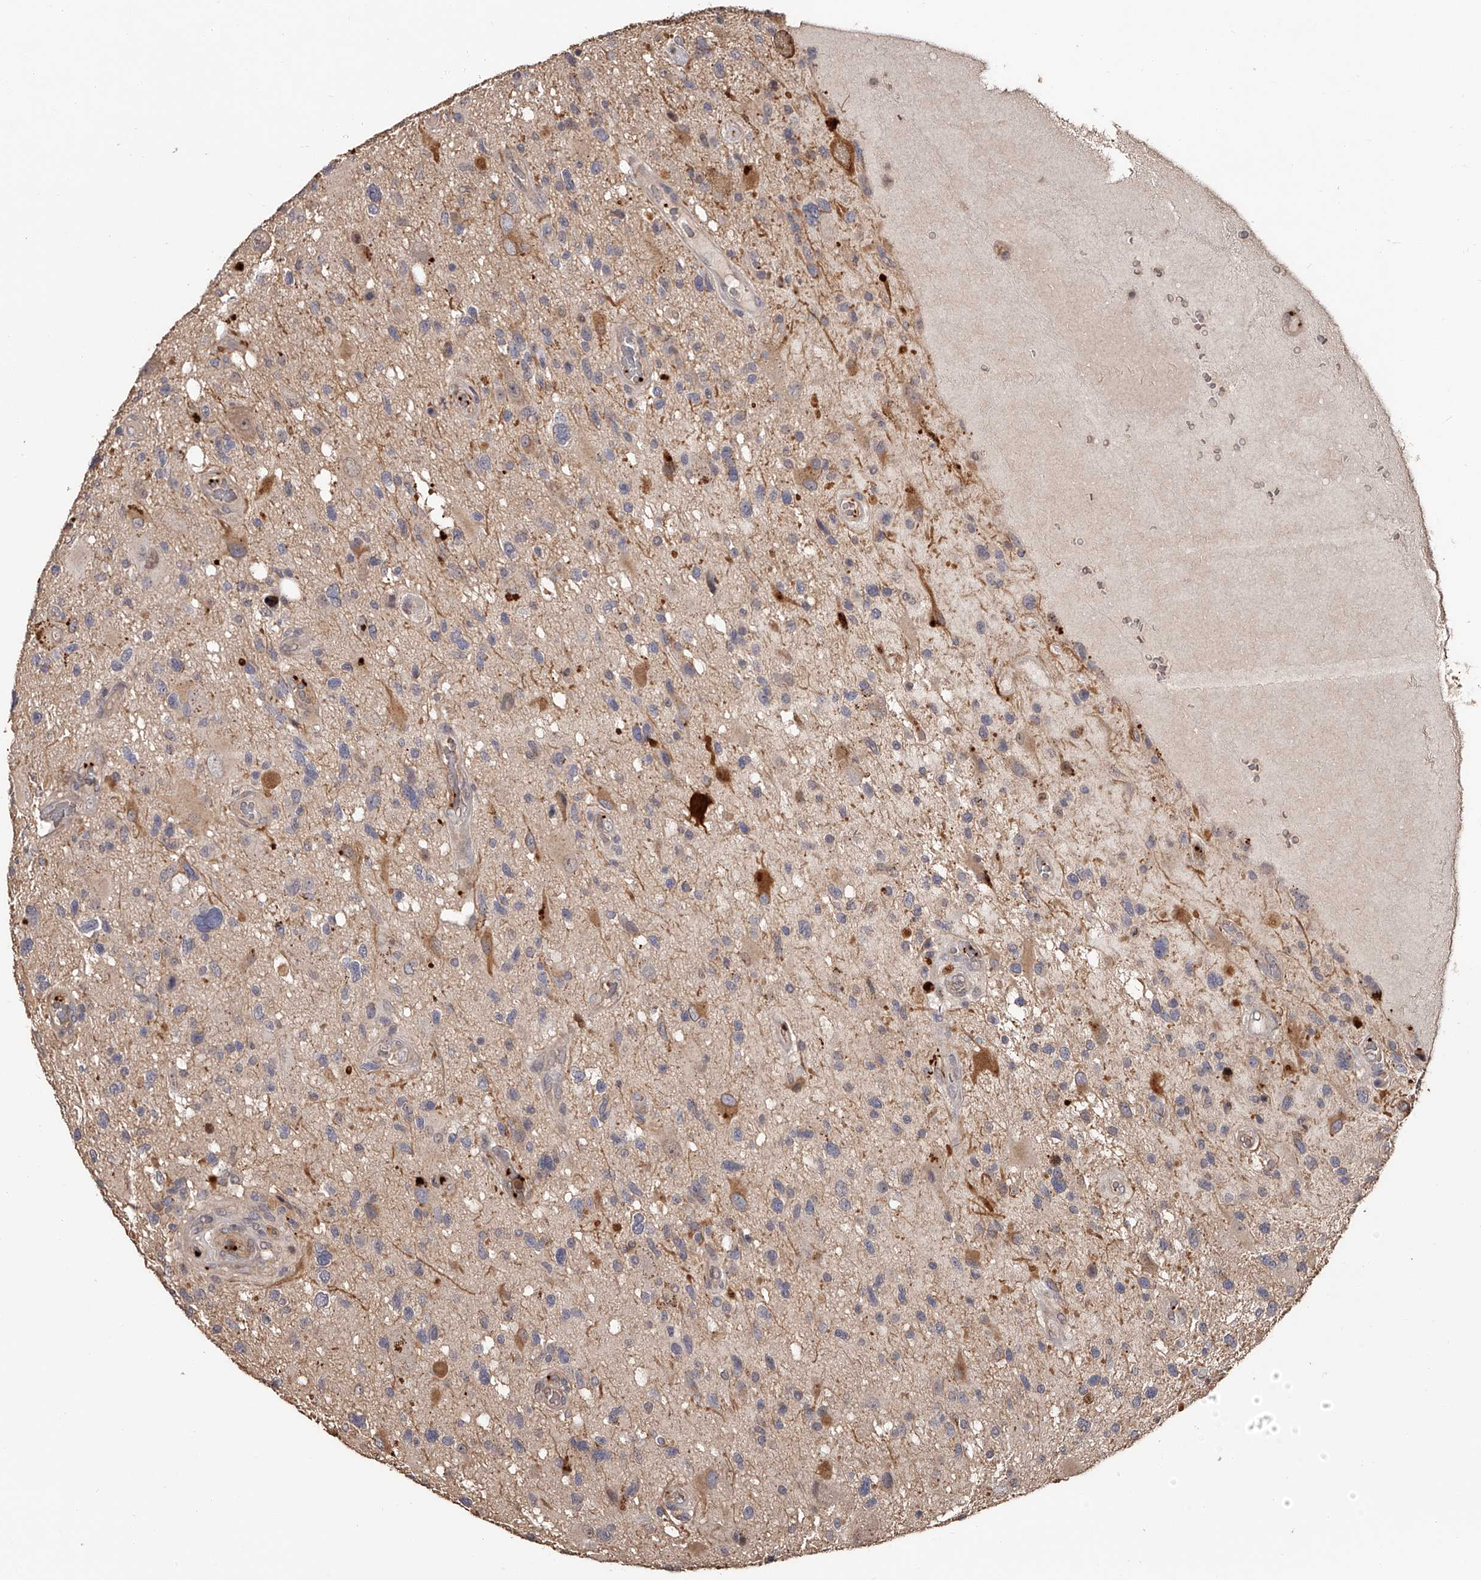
{"staining": {"intensity": "weak", "quantity": "<25%", "location": "cytoplasmic/membranous"}, "tissue": "glioma", "cell_type": "Tumor cells", "image_type": "cancer", "snomed": [{"axis": "morphology", "description": "Glioma, malignant, High grade"}, {"axis": "topography", "description": "Brain"}], "caption": "Immunohistochemistry image of malignant glioma (high-grade) stained for a protein (brown), which shows no staining in tumor cells.", "gene": "URGCP", "patient": {"sex": "male", "age": 33}}